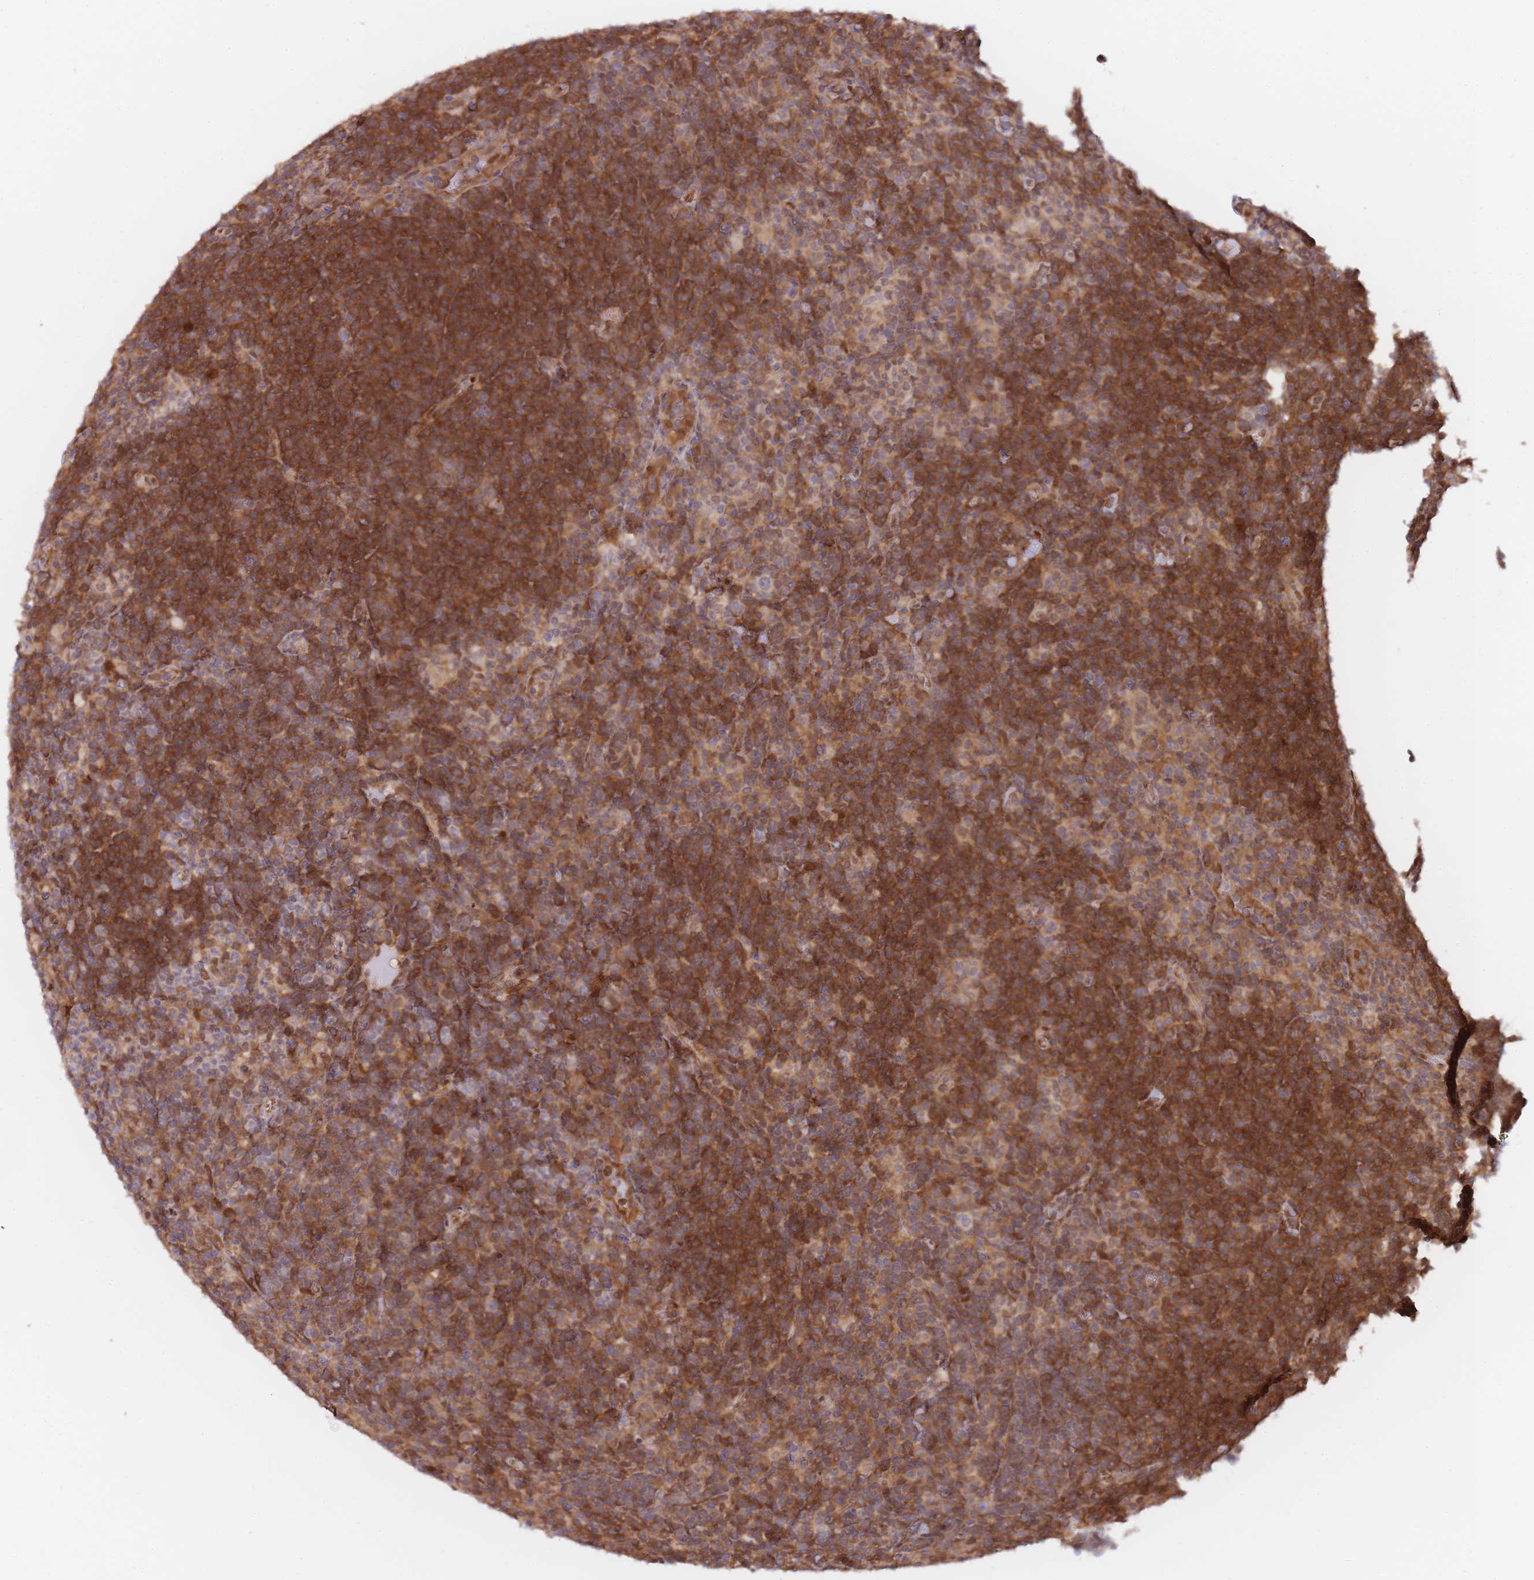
{"staining": {"intensity": "negative", "quantity": "none", "location": "none"}, "tissue": "lymphoma", "cell_type": "Tumor cells", "image_type": "cancer", "snomed": [{"axis": "morphology", "description": "Hodgkin's disease, NOS"}, {"axis": "topography", "description": "Lymph node"}], "caption": "Tumor cells show no significant protein staining in Hodgkin's disease. (Stains: DAB (3,3'-diaminobenzidine) immunohistochemistry (IHC) with hematoxylin counter stain, Microscopy: brightfield microscopy at high magnification).", "gene": "NSFL1C", "patient": {"sex": "female", "age": 57}}